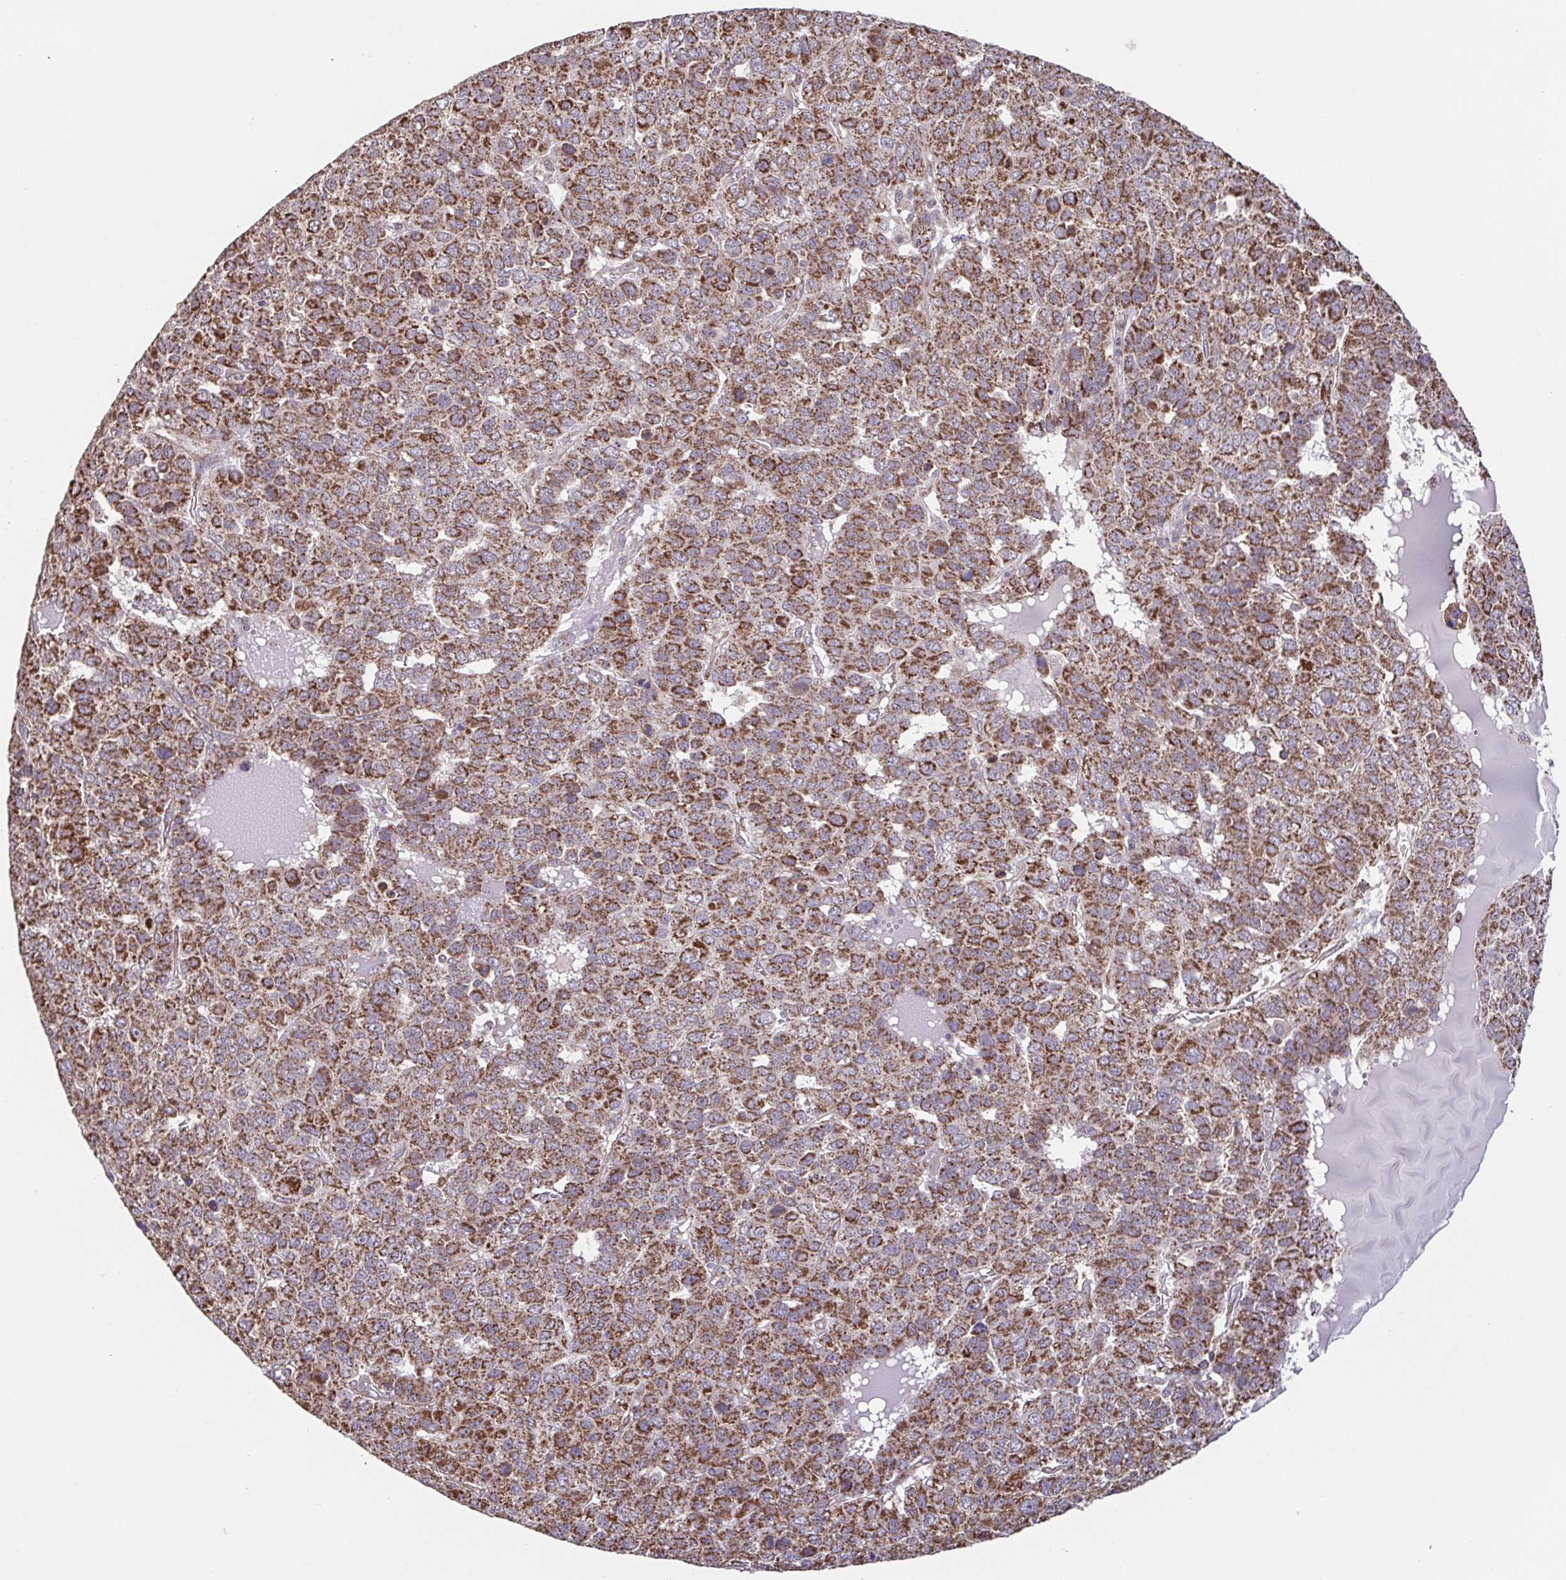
{"staining": {"intensity": "moderate", "quantity": ">75%", "location": "cytoplasmic/membranous"}, "tissue": "liver cancer", "cell_type": "Tumor cells", "image_type": "cancer", "snomed": [{"axis": "morphology", "description": "Carcinoma, Hepatocellular, NOS"}, {"axis": "topography", "description": "Liver"}], "caption": "A brown stain labels moderate cytoplasmic/membranous positivity of a protein in human liver cancer (hepatocellular carcinoma) tumor cells.", "gene": "DIP2B", "patient": {"sex": "male", "age": 69}}